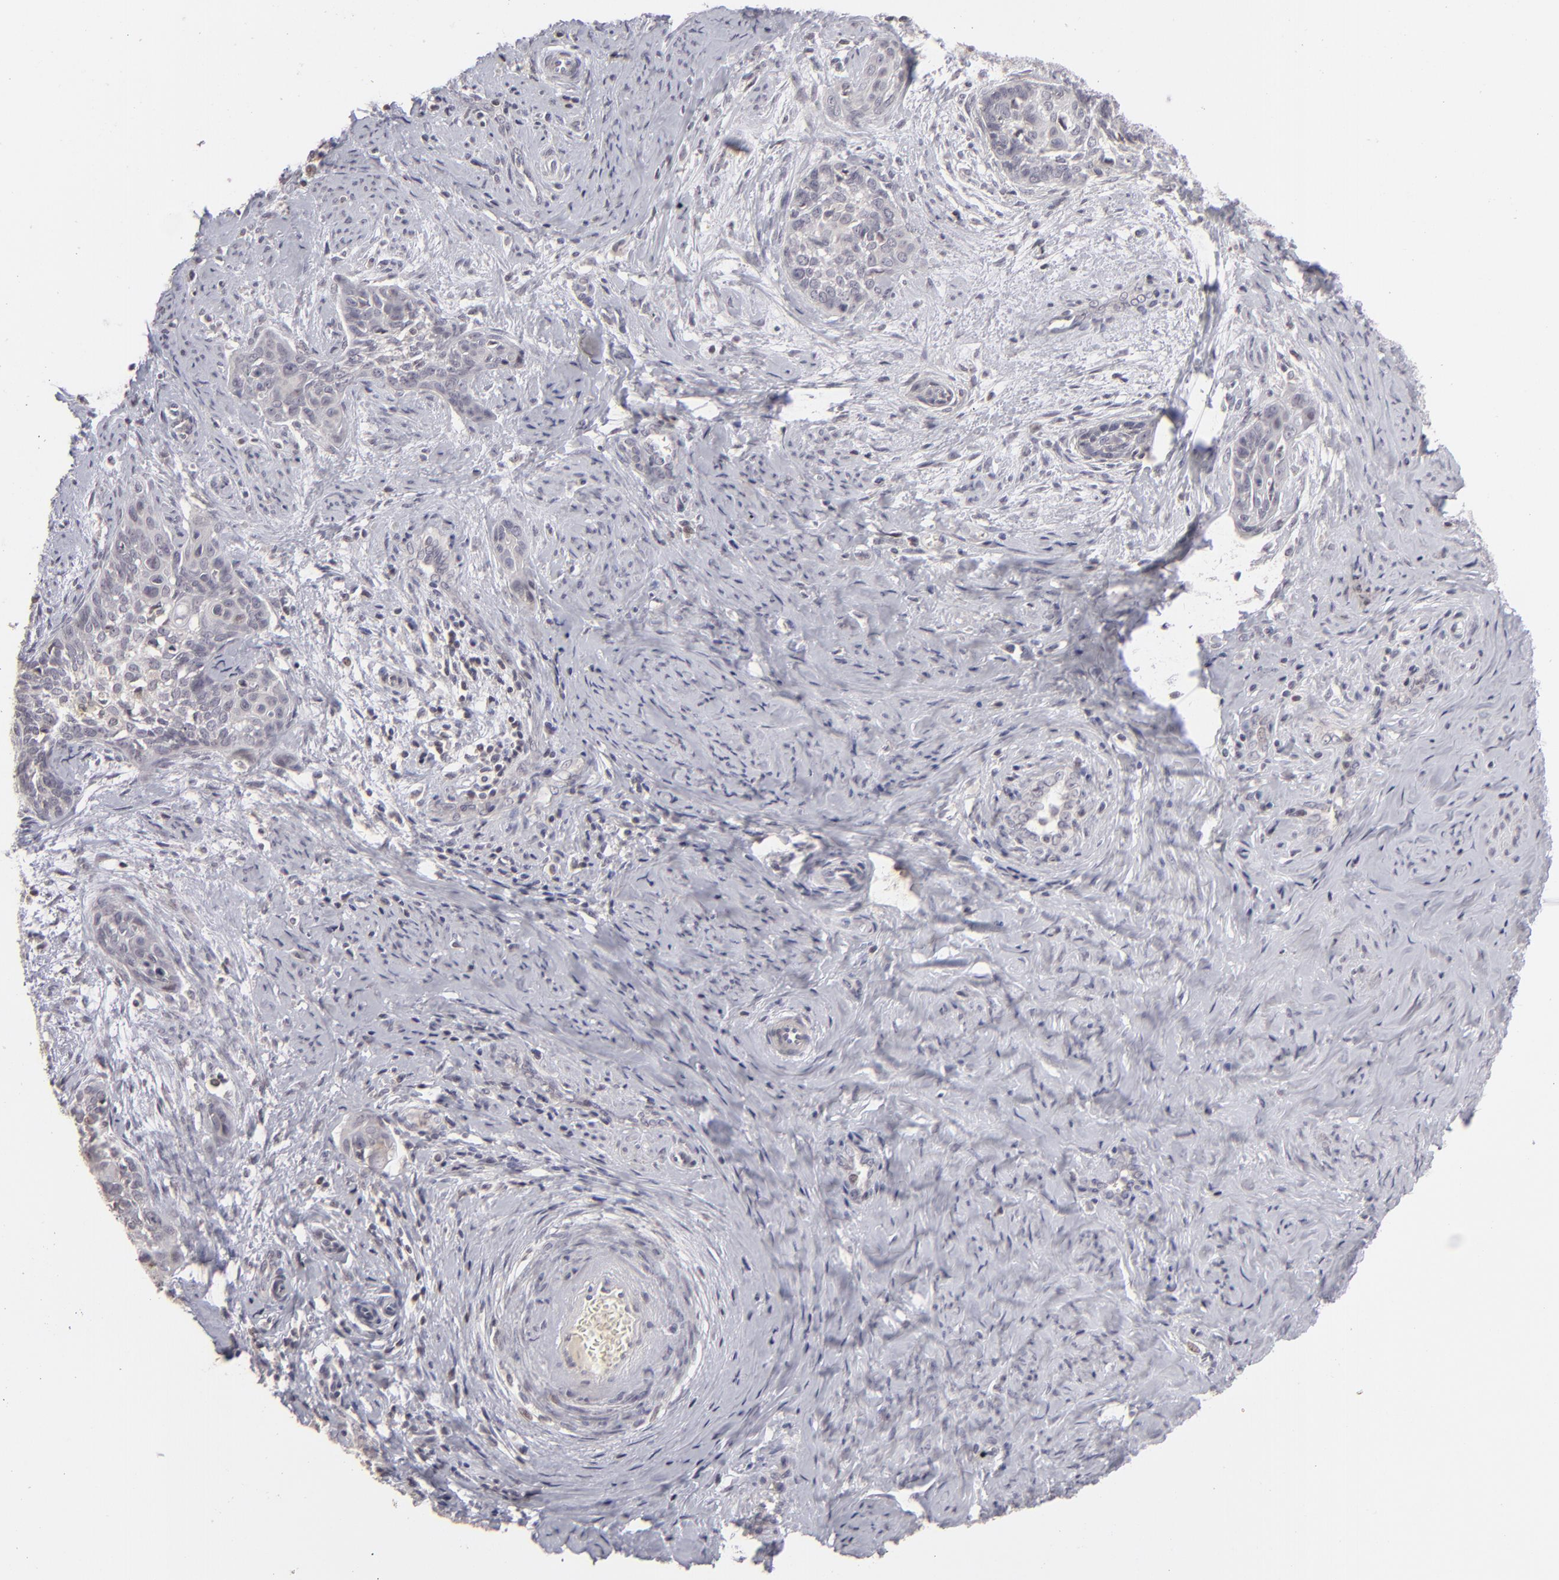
{"staining": {"intensity": "negative", "quantity": "none", "location": "none"}, "tissue": "cervical cancer", "cell_type": "Tumor cells", "image_type": "cancer", "snomed": [{"axis": "morphology", "description": "Squamous cell carcinoma, NOS"}, {"axis": "topography", "description": "Cervix"}], "caption": "There is no significant staining in tumor cells of cervical cancer. The staining was performed using DAB to visualize the protein expression in brown, while the nuclei were stained in blue with hematoxylin (Magnification: 20x).", "gene": "CLDN2", "patient": {"sex": "female", "age": 33}}